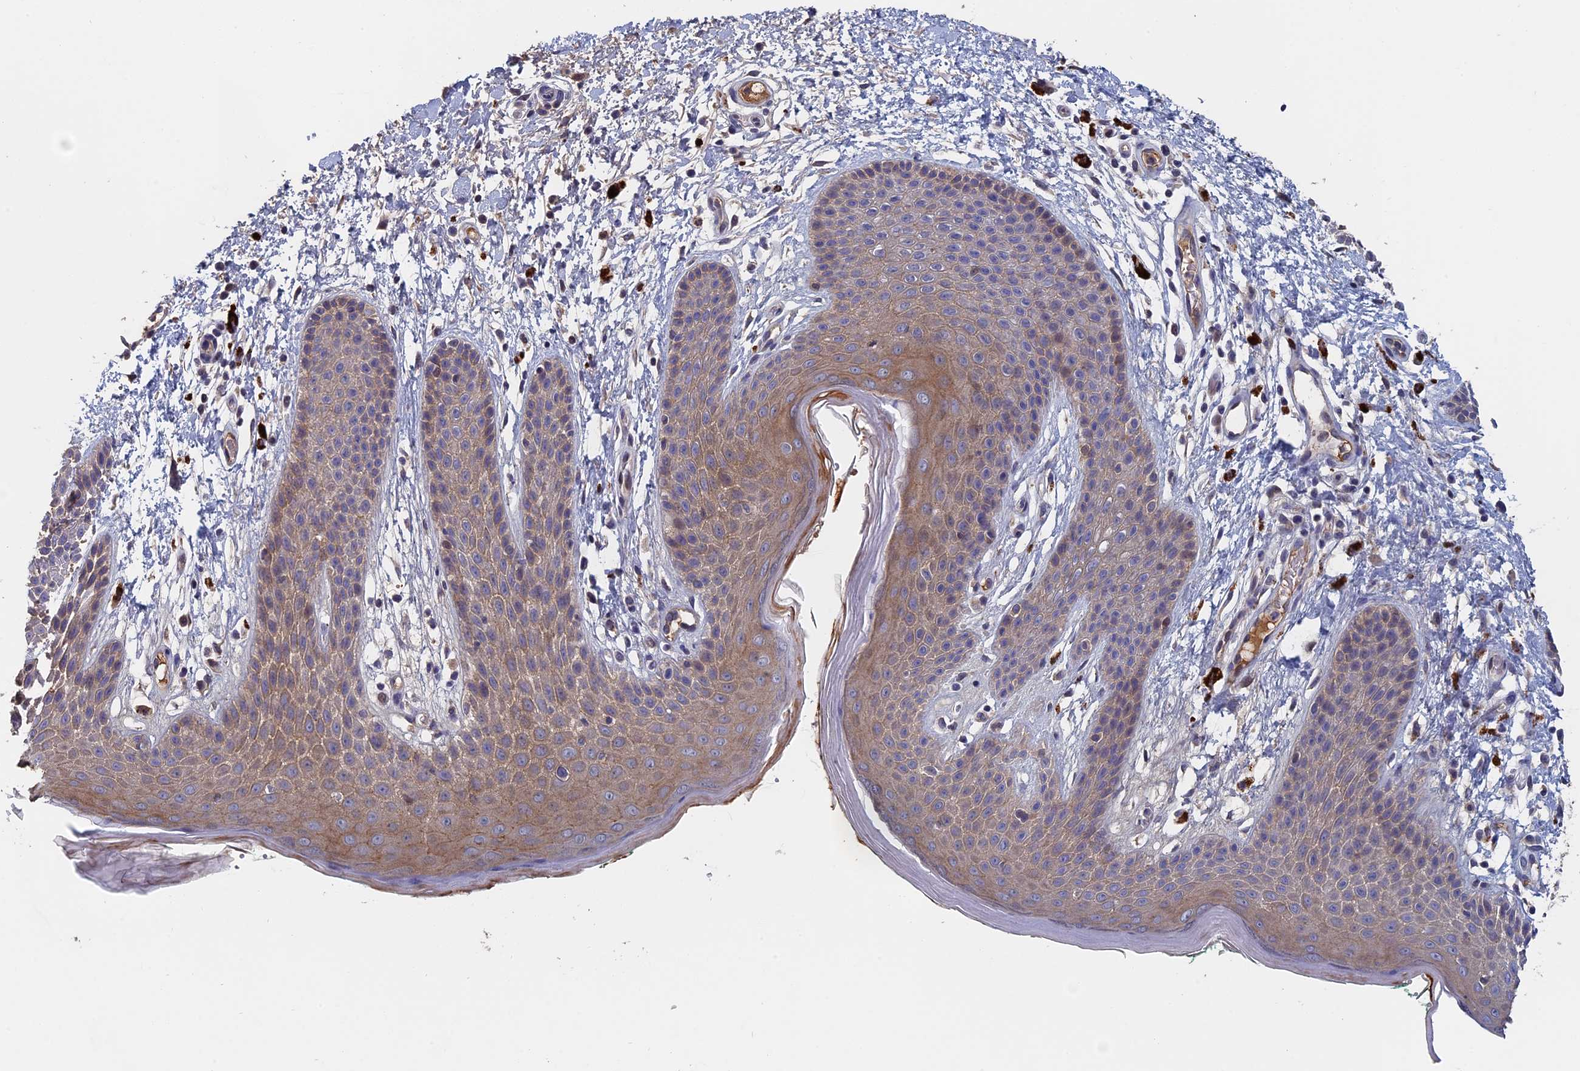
{"staining": {"intensity": "weak", "quantity": "25%-75%", "location": "cytoplasmic/membranous"}, "tissue": "skin", "cell_type": "Epidermal cells", "image_type": "normal", "snomed": [{"axis": "morphology", "description": "Normal tissue, NOS"}, {"axis": "topography", "description": "Anal"}], "caption": "High-magnification brightfield microscopy of normal skin stained with DAB (3,3'-diaminobenzidine) (brown) and counterstained with hematoxylin (blue). epidermal cells exhibit weak cytoplasmic/membranous positivity is seen in approximately25%-75% of cells.", "gene": "SLC33A1", "patient": {"sex": "male", "age": 74}}